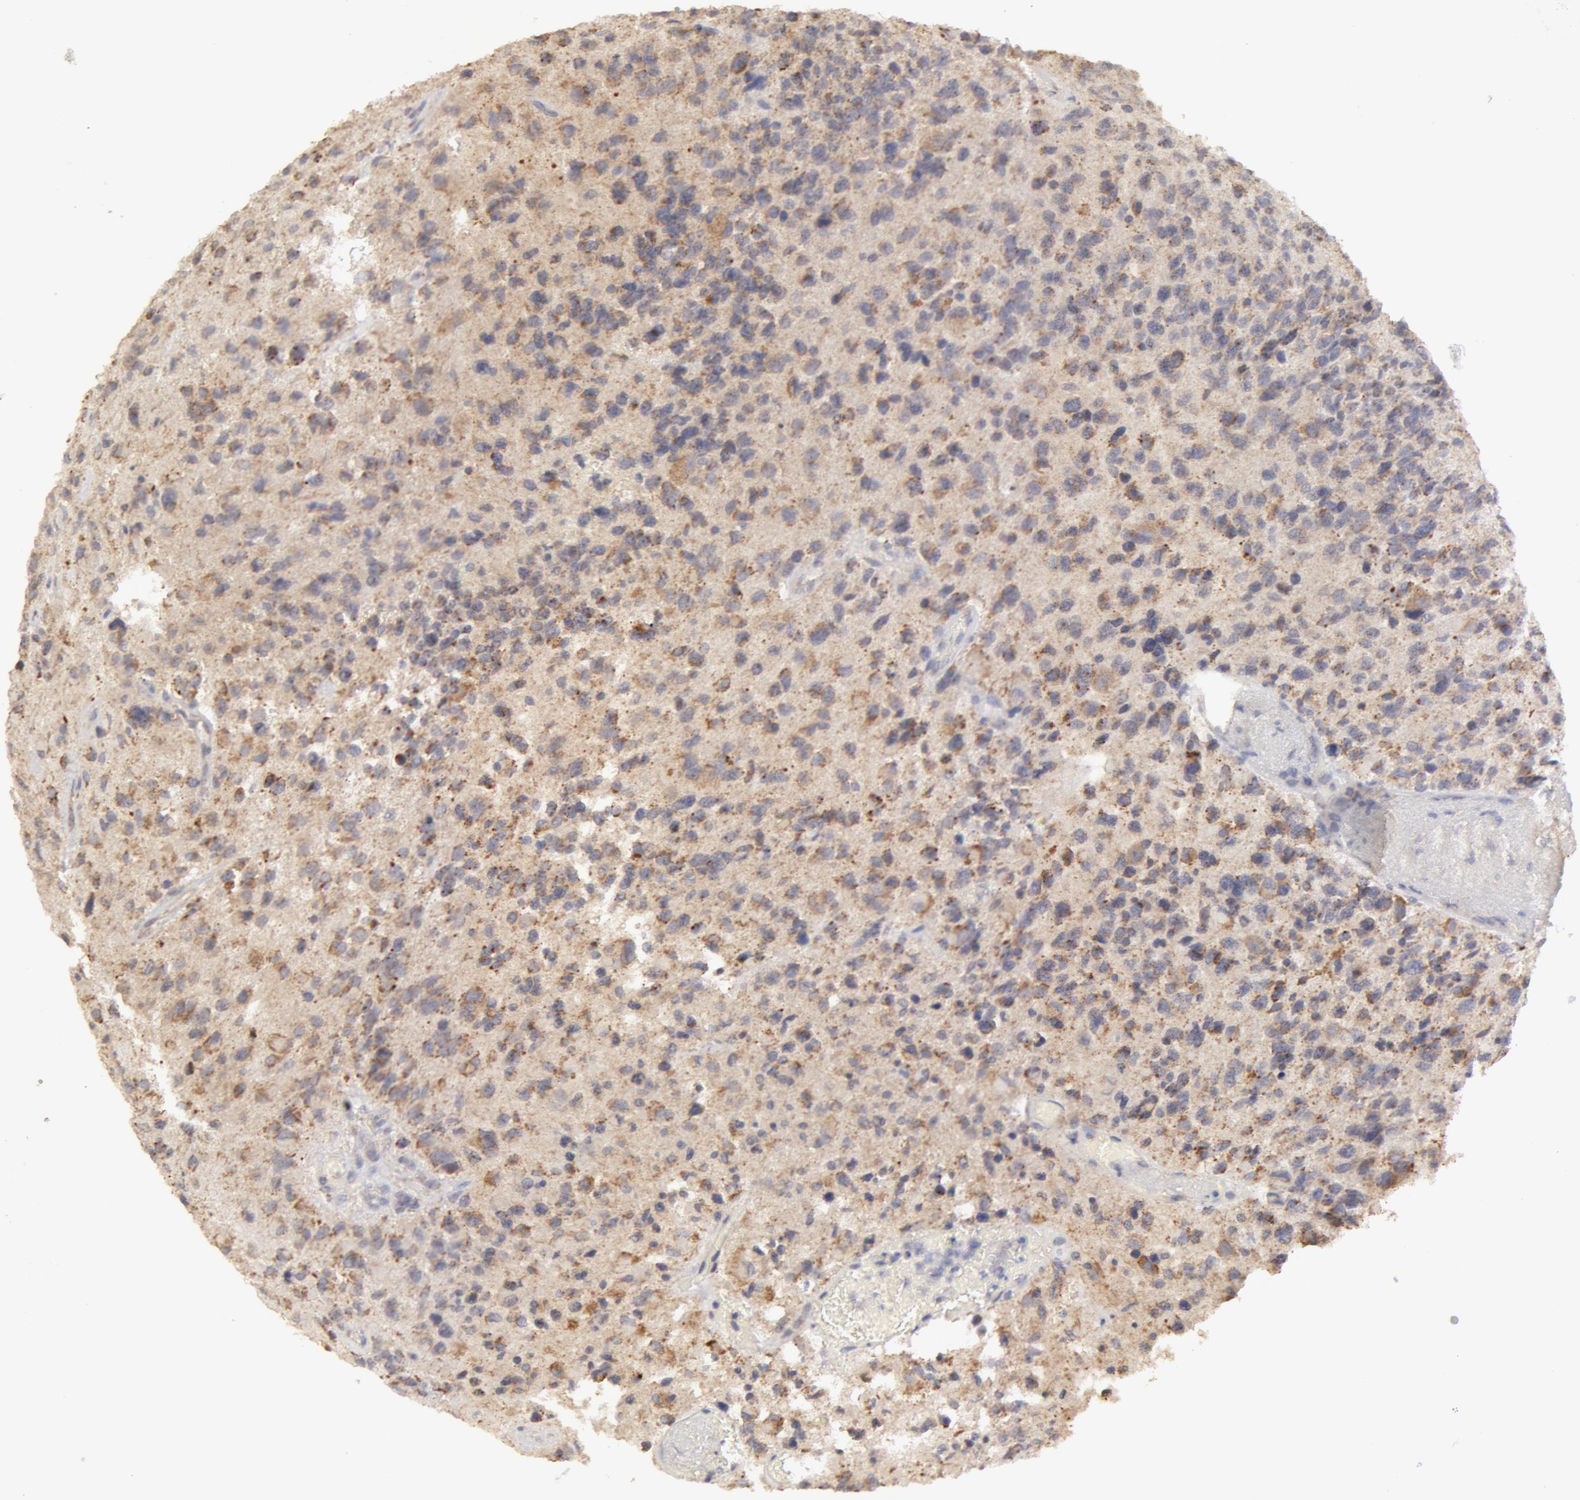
{"staining": {"intensity": "negative", "quantity": "none", "location": "none"}, "tissue": "glioma", "cell_type": "Tumor cells", "image_type": "cancer", "snomed": [{"axis": "morphology", "description": "Glioma, malignant, High grade"}, {"axis": "topography", "description": "Brain"}], "caption": "Immunohistochemistry (IHC) micrograph of human glioma stained for a protein (brown), which demonstrates no staining in tumor cells.", "gene": "ADPRH", "patient": {"sex": "male", "age": 69}}